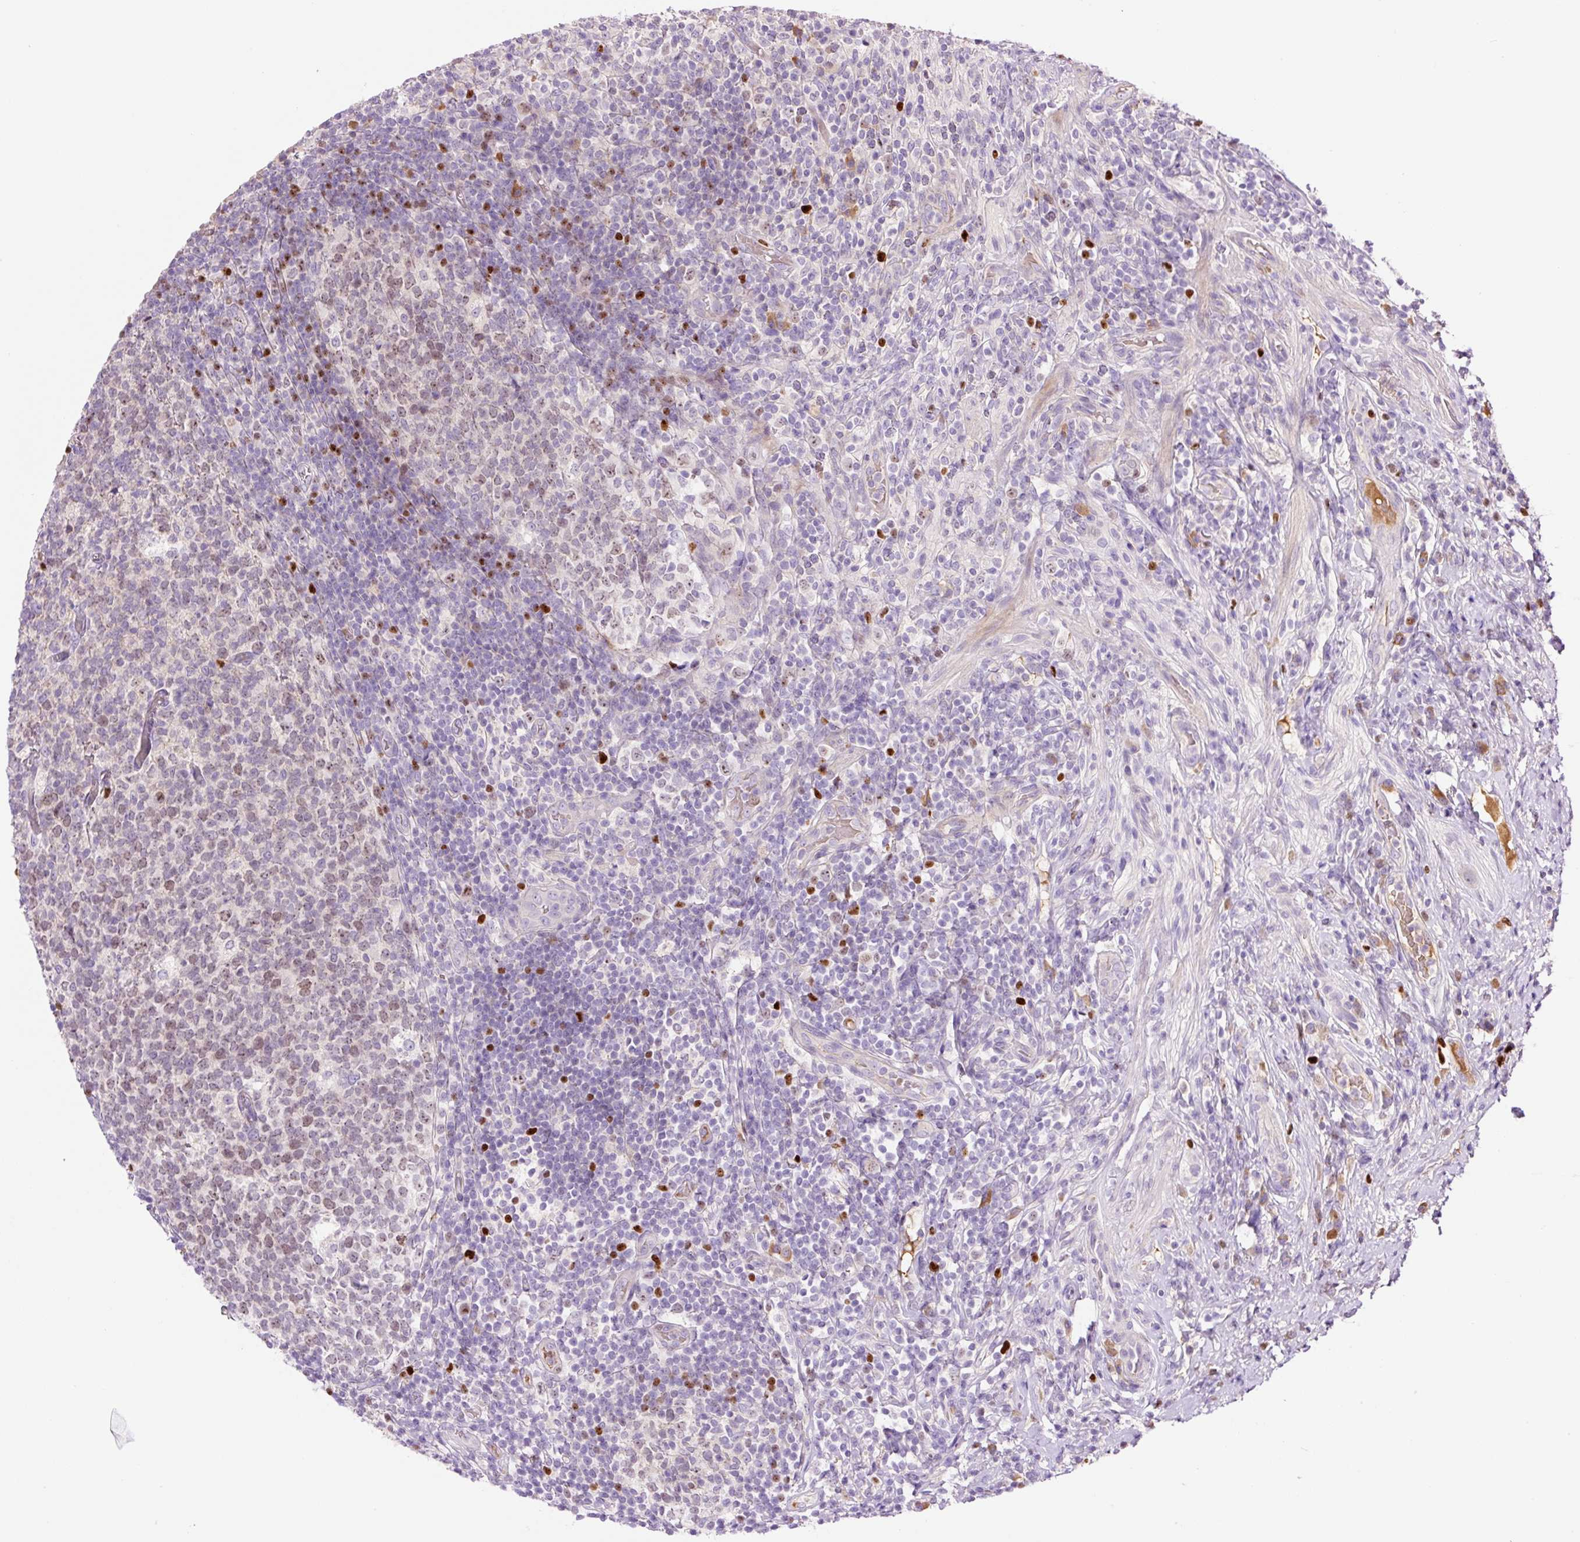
{"staining": {"intensity": "moderate", "quantity": "<25%", "location": "cytoplasmic/membranous"}, "tissue": "appendix", "cell_type": "Glandular cells", "image_type": "normal", "snomed": [{"axis": "morphology", "description": "Normal tissue, NOS"}, {"axis": "topography", "description": "Appendix"}], "caption": "Immunohistochemistry staining of benign appendix, which reveals low levels of moderate cytoplasmic/membranous positivity in approximately <25% of glandular cells indicating moderate cytoplasmic/membranous protein staining. The staining was performed using DAB (brown) for protein detection and nuclei were counterstained in hematoxylin (blue).", "gene": "DPPA4", "patient": {"sex": "female", "age": 43}}